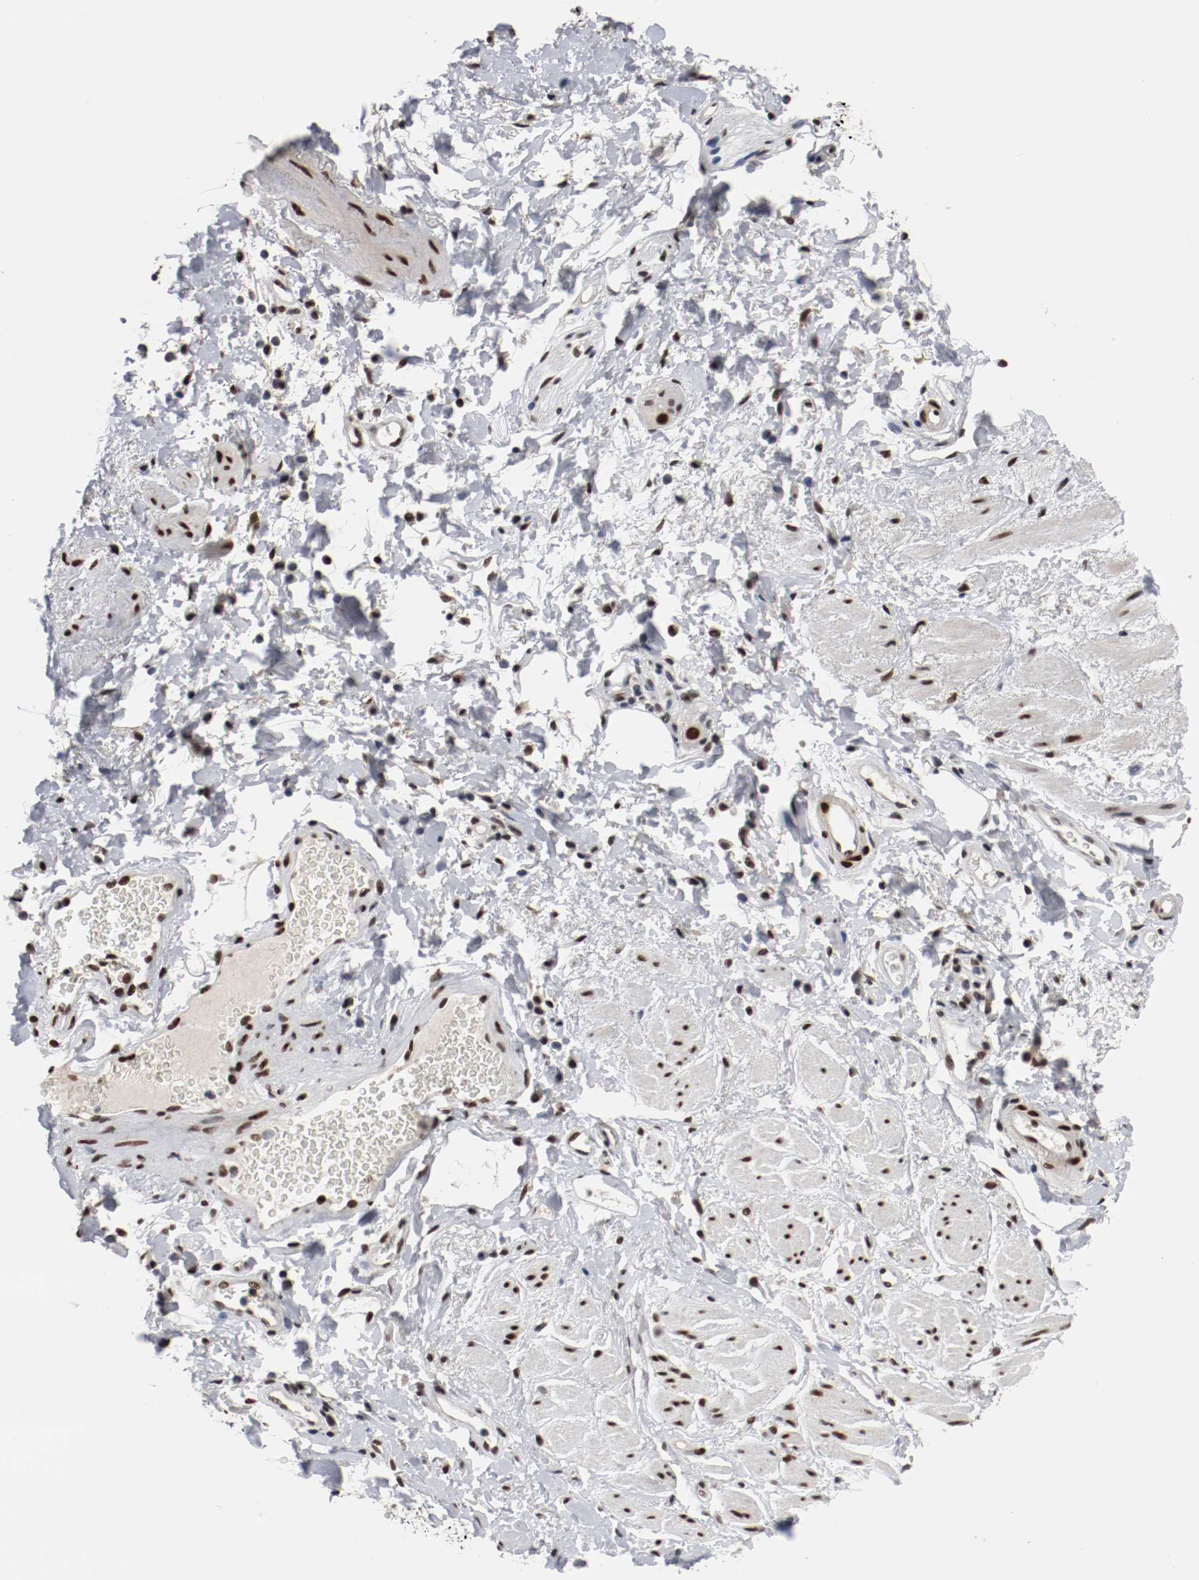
{"staining": {"intensity": "strong", "quantity": ">75%", "location": "nuclear"}, "tissue": "adipose tissue", "cell_type": "Adipocytes", "image_type": "normal", "snomed": [{"axis": "morphology", "description": "Normal tissue, NOS"}, {"axis": "topography", "description": "Soft tissue"}, {"axis": "topography", "description": "Peripheral nerve tissue"}], "caption": "Adipocytes exhibit high levels of strong nuclear positivity in about >75% of cells in normal adipose tissue. The staining was performed using DAB, with brown indicating positive protein expression. Nuclei are stained blue with hematoxylin.", "gene": "MEF2D", "patient": {"sex": "female", "age": 71}}